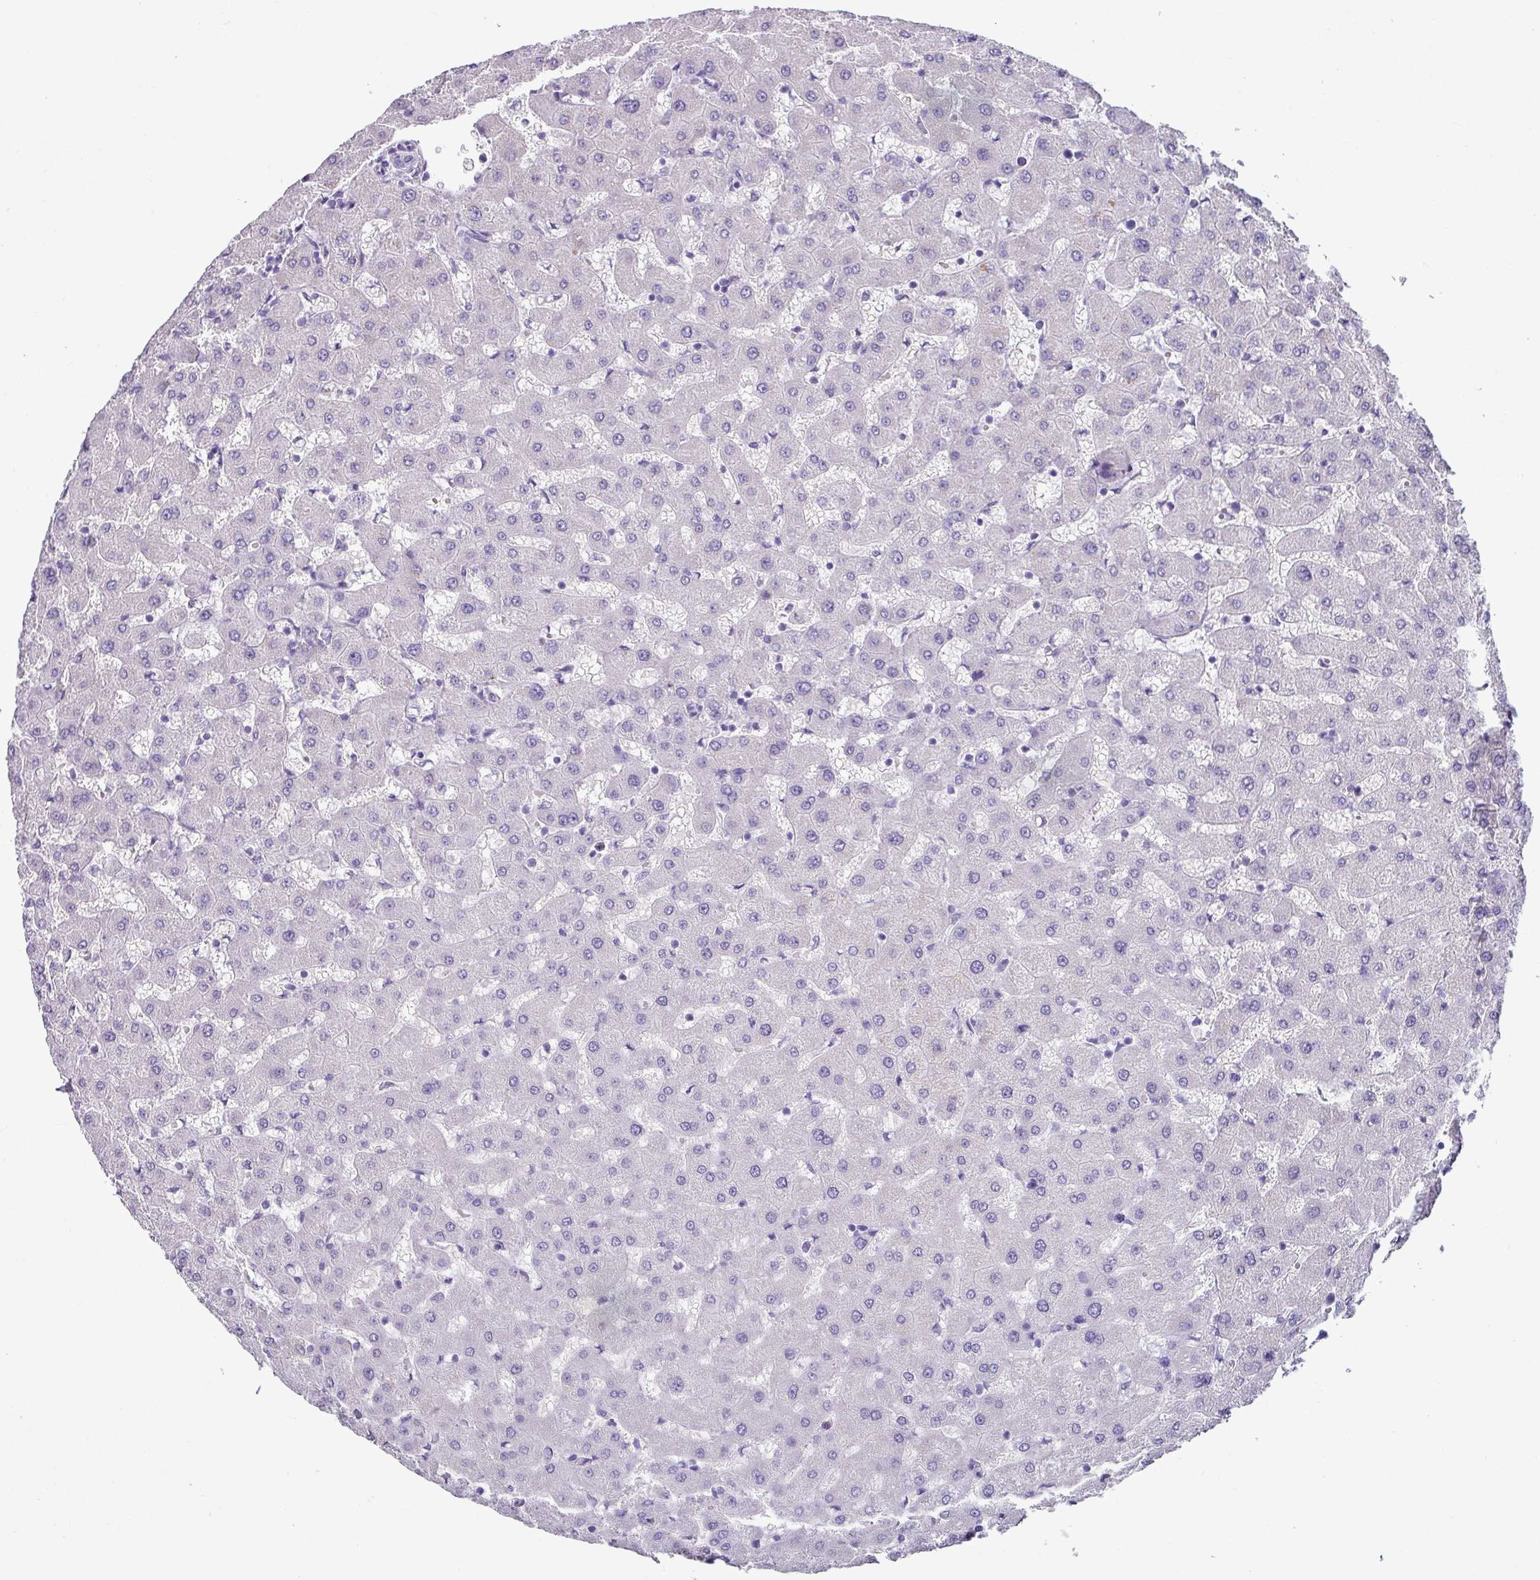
{"staining": {"intensity": "negative", "quantity": "none", "location": "none"}, "tissue": "liver", "cell_type": "Cholangiocytes", "image_type": "normal", "snomed": [{"axis": "morphology", "description": "Normal tissue, NOS"}, {"axis": "topography", "description": "Liver"}], "caption": "This is an IHC image of unremarkable human liver. There is no staining in cholangiocytes.", "gene": "PALS2", "patient": {"sex": "female", "age": 63}}